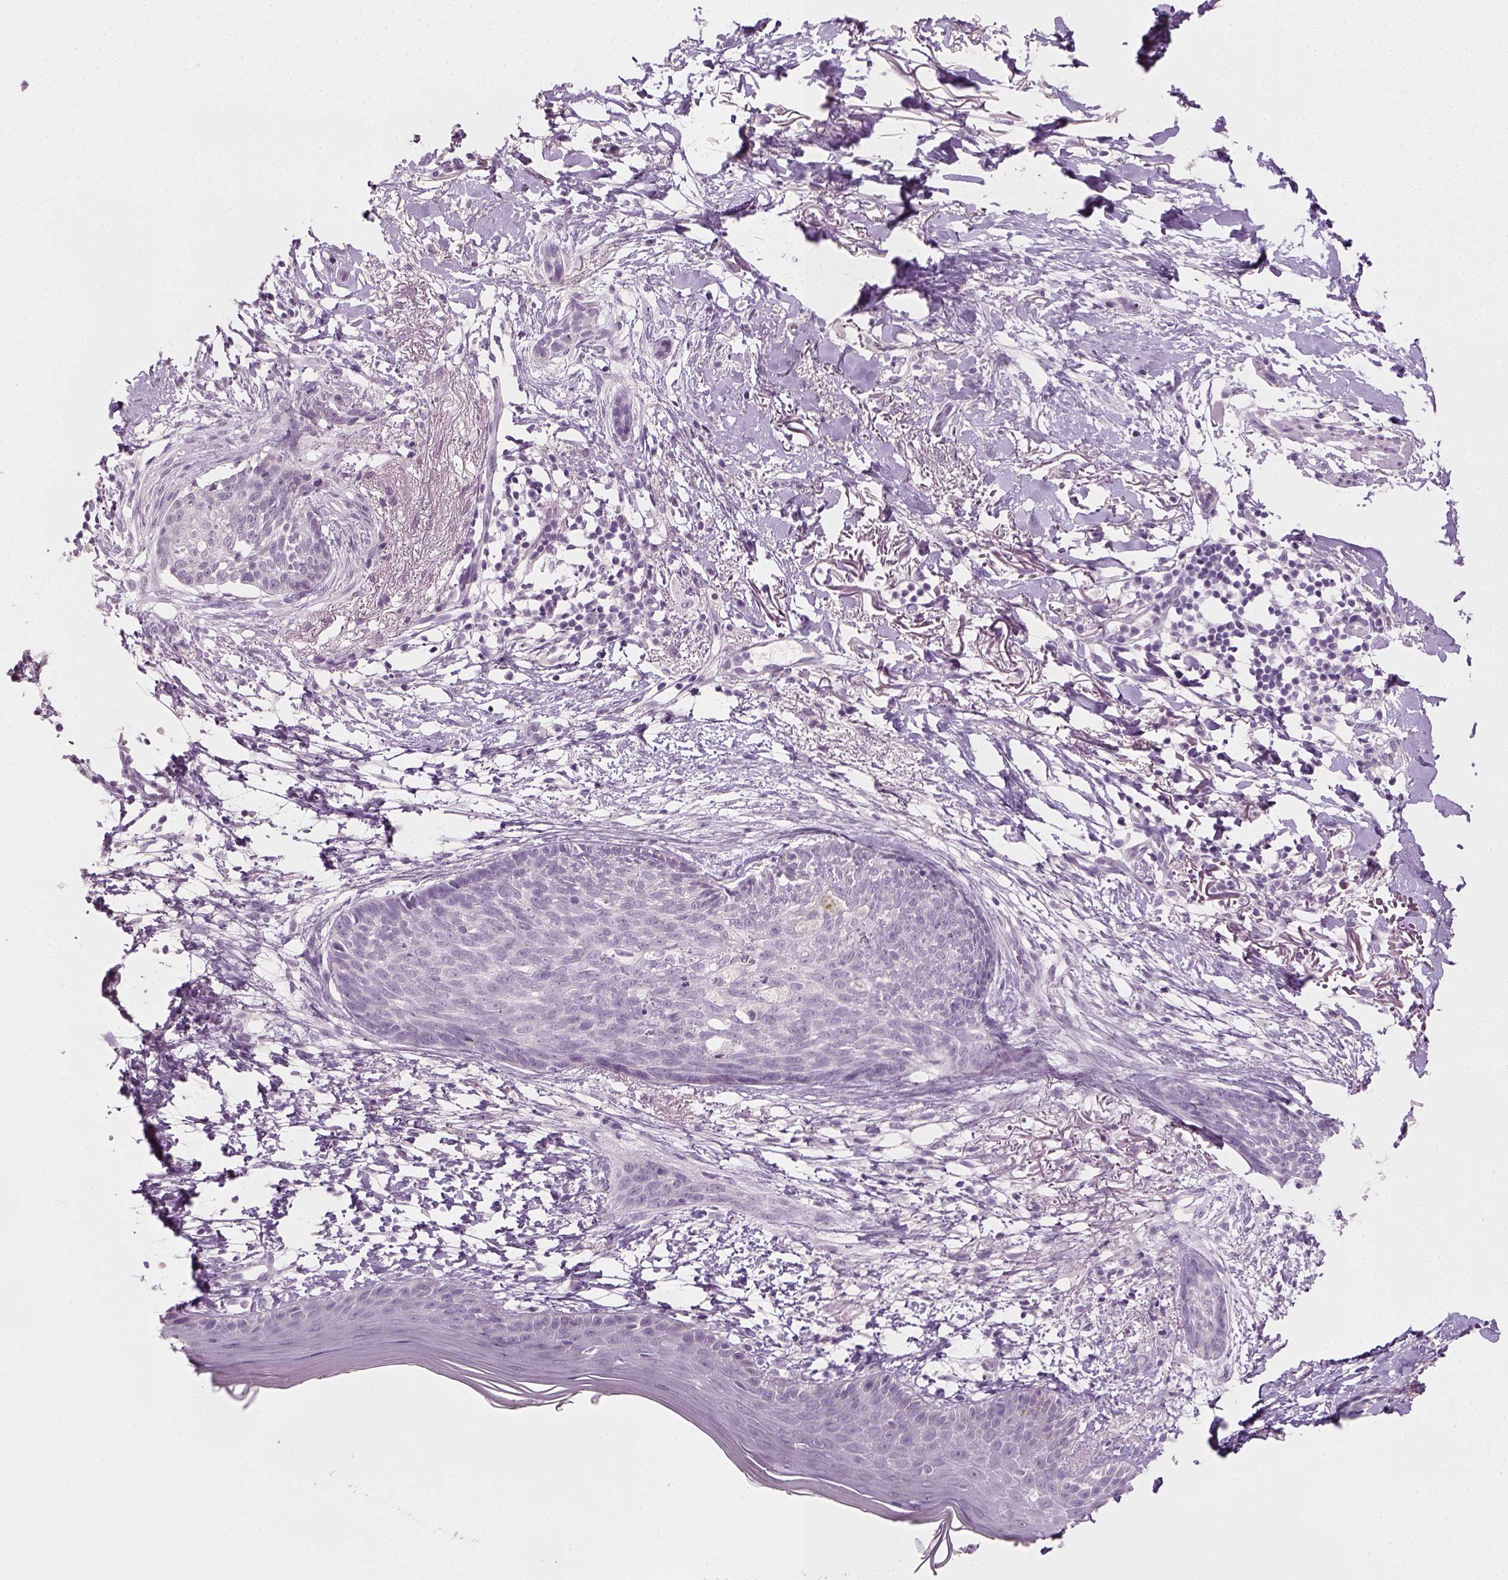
{"staining": {"intensity": "negative", "quantity": "none", "location": "none"}, "tissue": "skin cancer", "cell_type": "Tumor cells", "image_type": "cancer", "snomed": [{"axis": "morphology", "description": "Normal tissue, NOS"}, {"axis": "morphology", "description": "Basal cell carcinoma"}, {"axis": "topography", "description": "Skin"}], "caption": "A high-resolution image shows immunohistochemistry staining of skin cancer, which shows no significant staining in tumor cells.", "gene": "TH", "patient": {"sex": "male", "age": 84}}